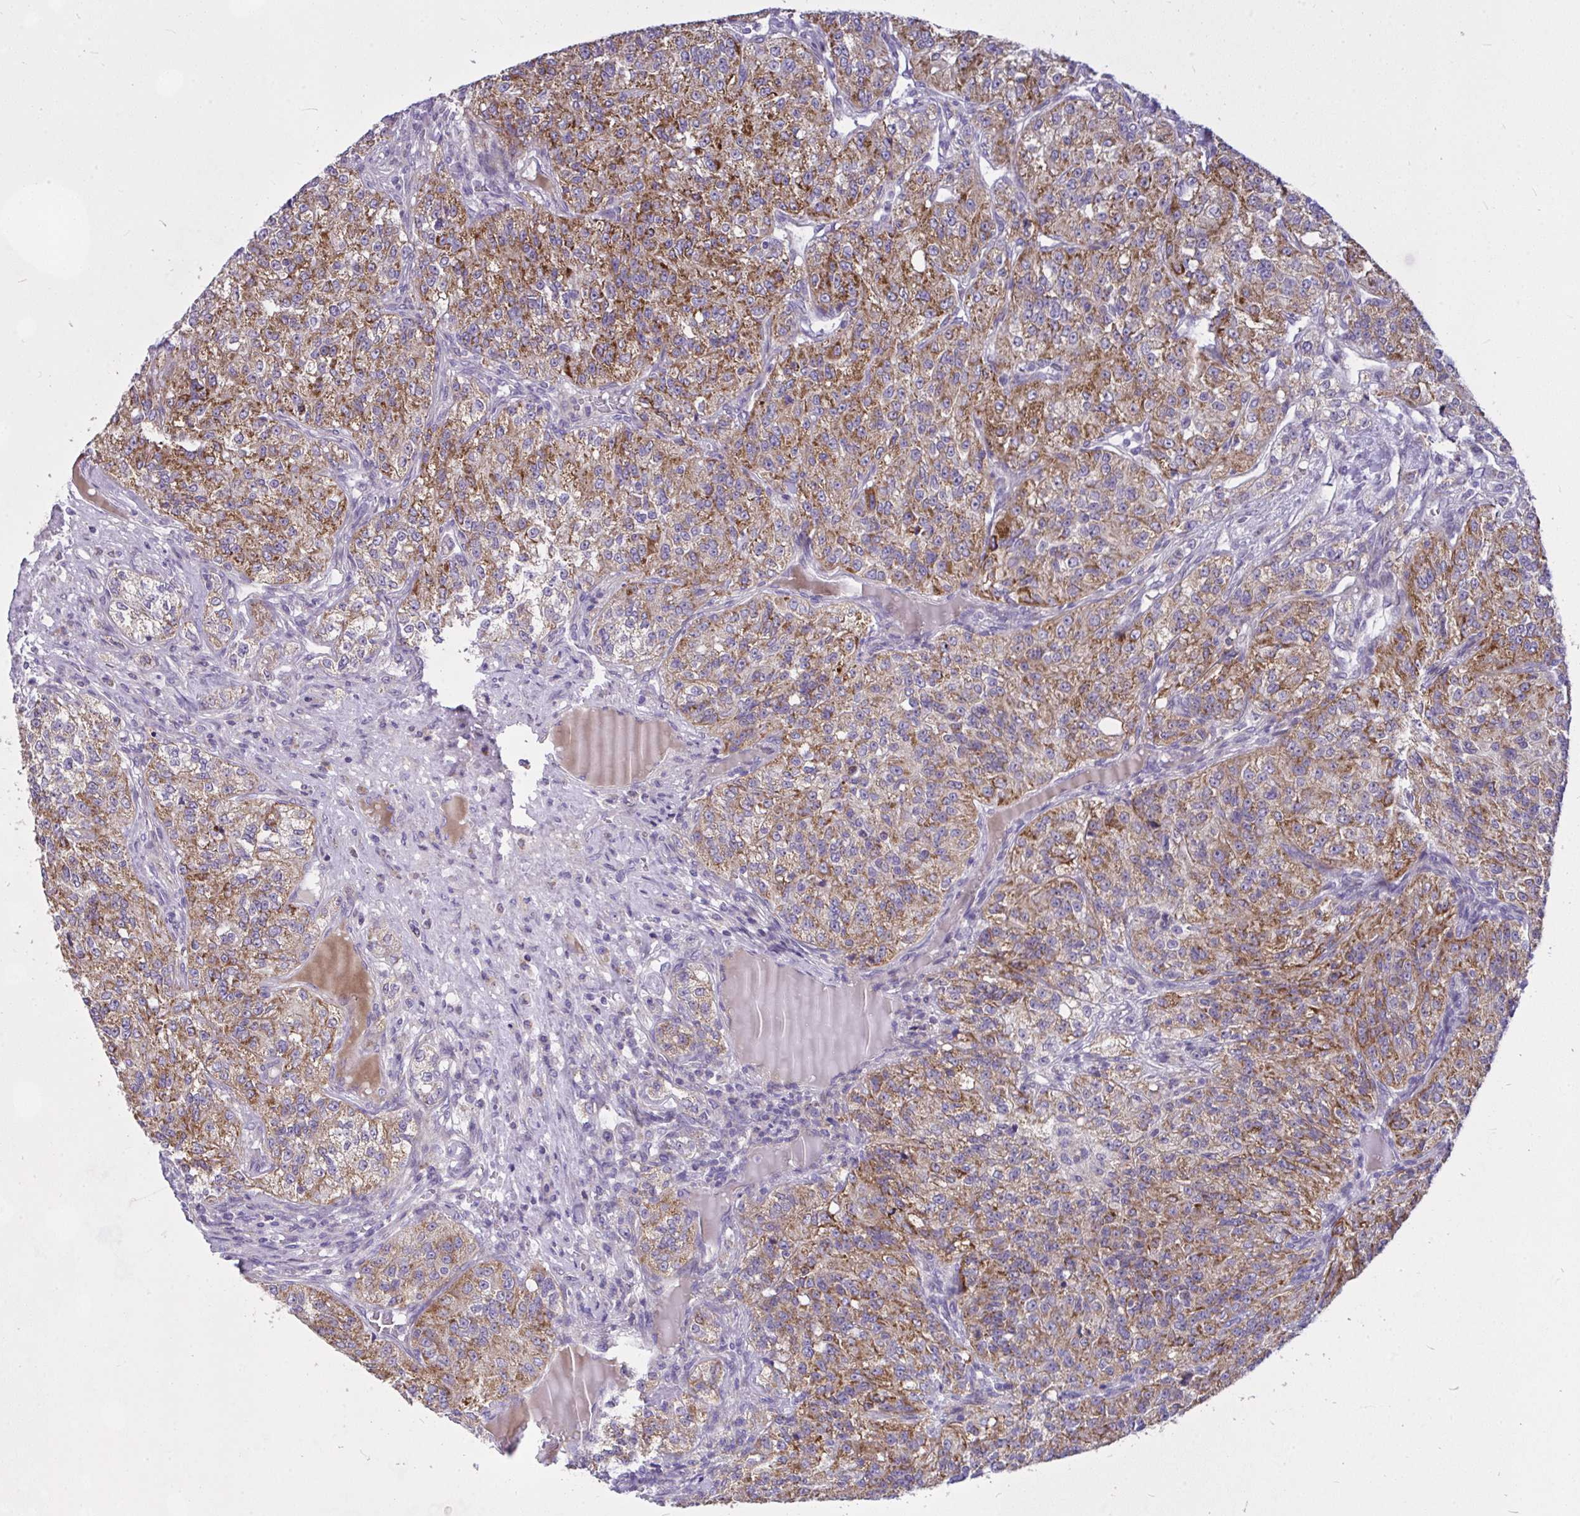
{"staining": {"intensity": "moderate", "quantity": ">75%", "location": "cytoplasmic/membranous"}, "tissue": "renal cancer", "cell_type": "Tumor cells", "image_type": "cancer", "snomed": [{"axis": "morphology", "description": "Adenocarcinoma, NOS"}, {"axis": "topography", "description": "Kidney"}], "caption": "Immunohistochemical staining of human renal cancer (adenocarcinoma) displays medium levels of moderate cytoplasmic/membranous expression in about >75% of tumor cells.", "gene": "CEP63", "patient": {"sex": "female", "age": 63}}